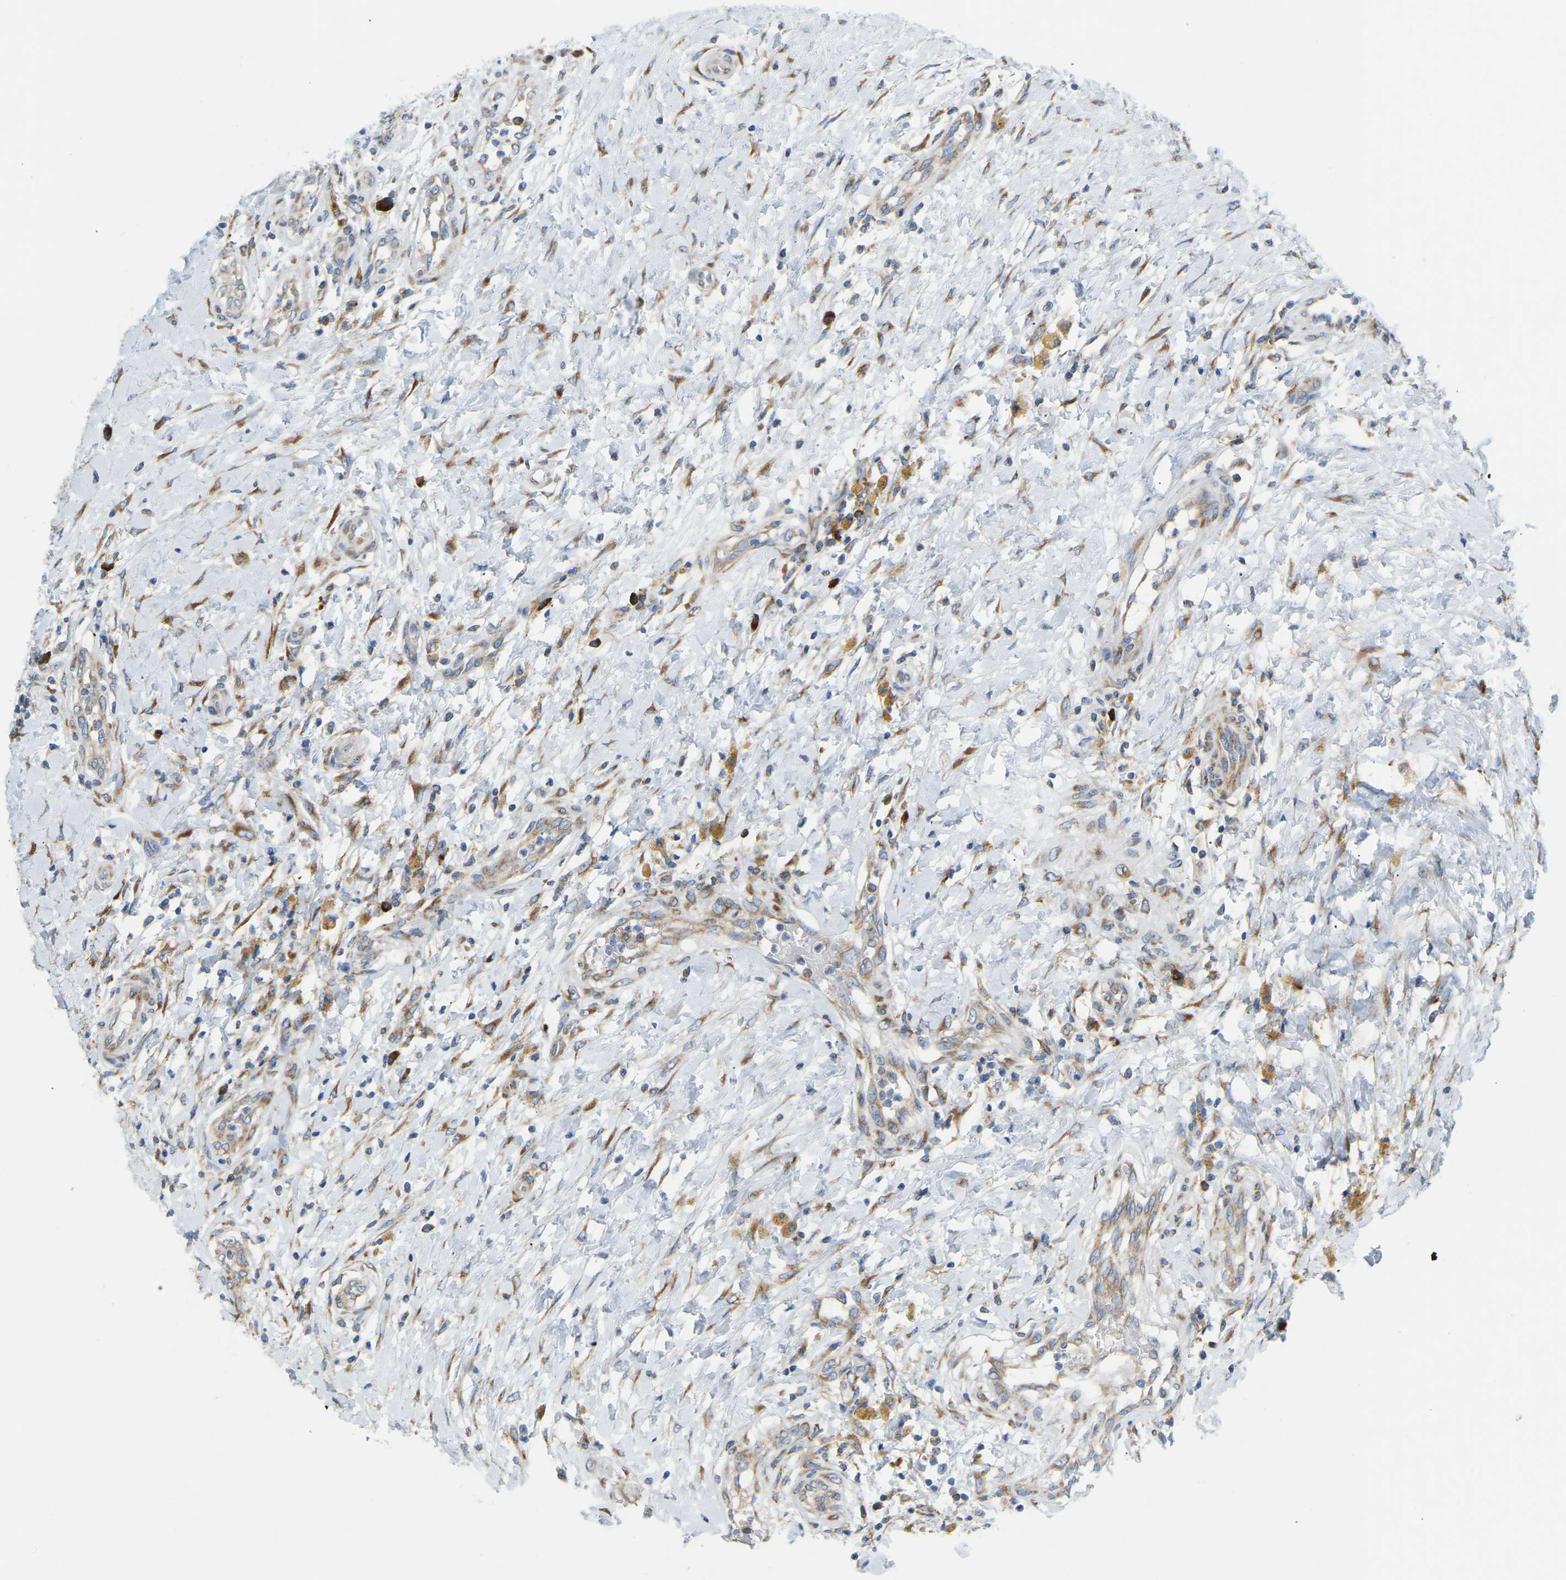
{"staining": {"intensity": "moderate", "quantity": "25%-75%", "location": "cytoplasmic/membranous"}, "tissue": "testis cancer", "cell_type": "Tumor cells", "image_type": "cancer", "snomed": [{"axis": "morphology", "description": "Seminoma, NOS"}, {"axis": "topography", "description": "Testis"}], "caption": "The image reveals immunohistochemical staining of testis cancer (seminoma). There is moderate cytoplasmic/membranous expression is appreciated in about 25%-75% of tumor cells.", "gene": "SND1", "patient": {"sex": "male", "age": 59}}